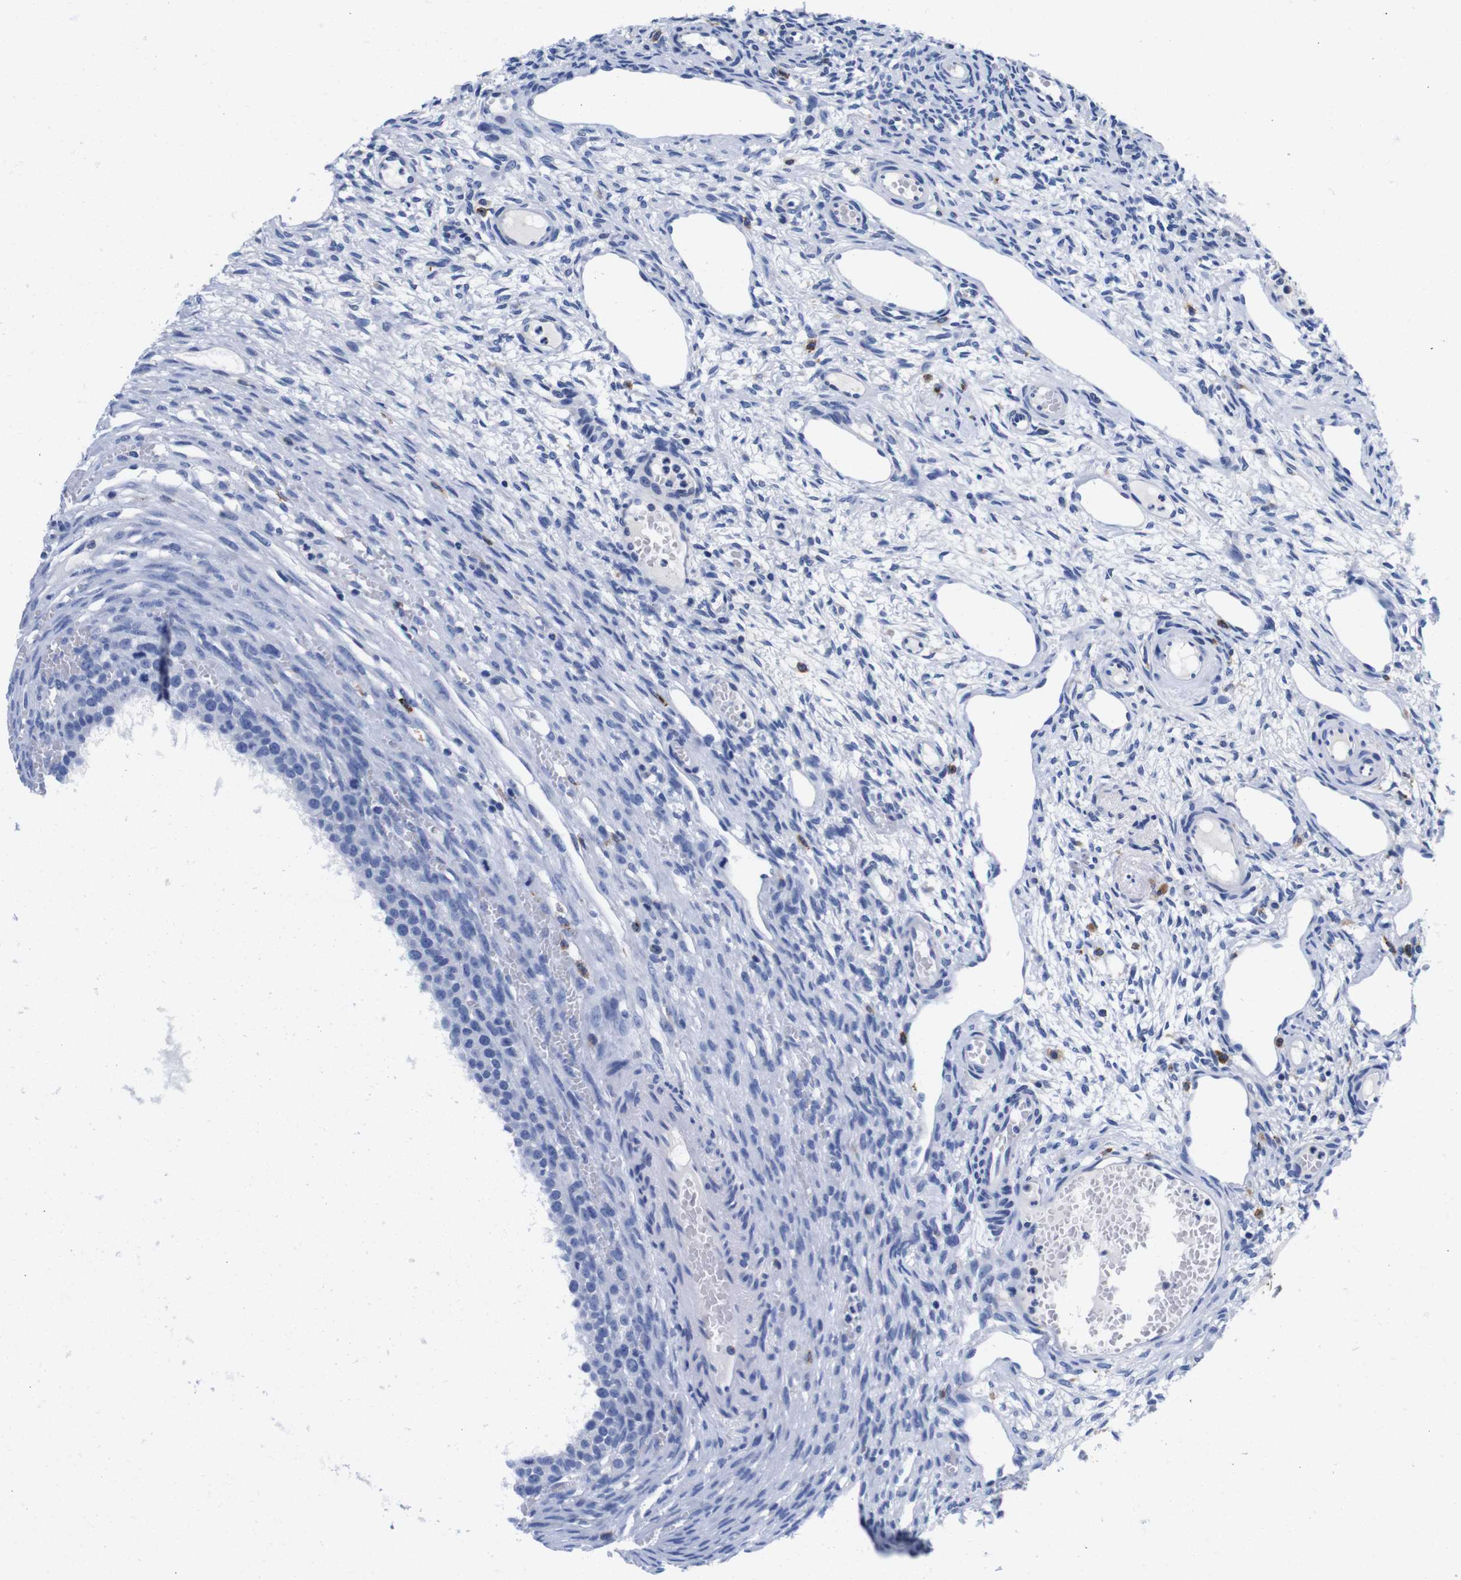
{"staining": {"intensity": "negative", "quantity": "none", "location": "none"}, "tissue": "ovary", "cell_type": "Follicle cells", "image_type": "normal", "snomed": [{"axis": "morphology", "description": "Normal tissue, NOS"}, {"axis": "topography", "description": "Ovary"}], "caption": "Photomicrograph shows no protein expression in follicle cells of normal ovary. (DAB (3,3'-diaminobenzidine) immunohistochemistry (IHC) with hematoxylin counter stain).", "gene": "ENSG00000248993", "patient": {"sex": "female", "age": 33}}